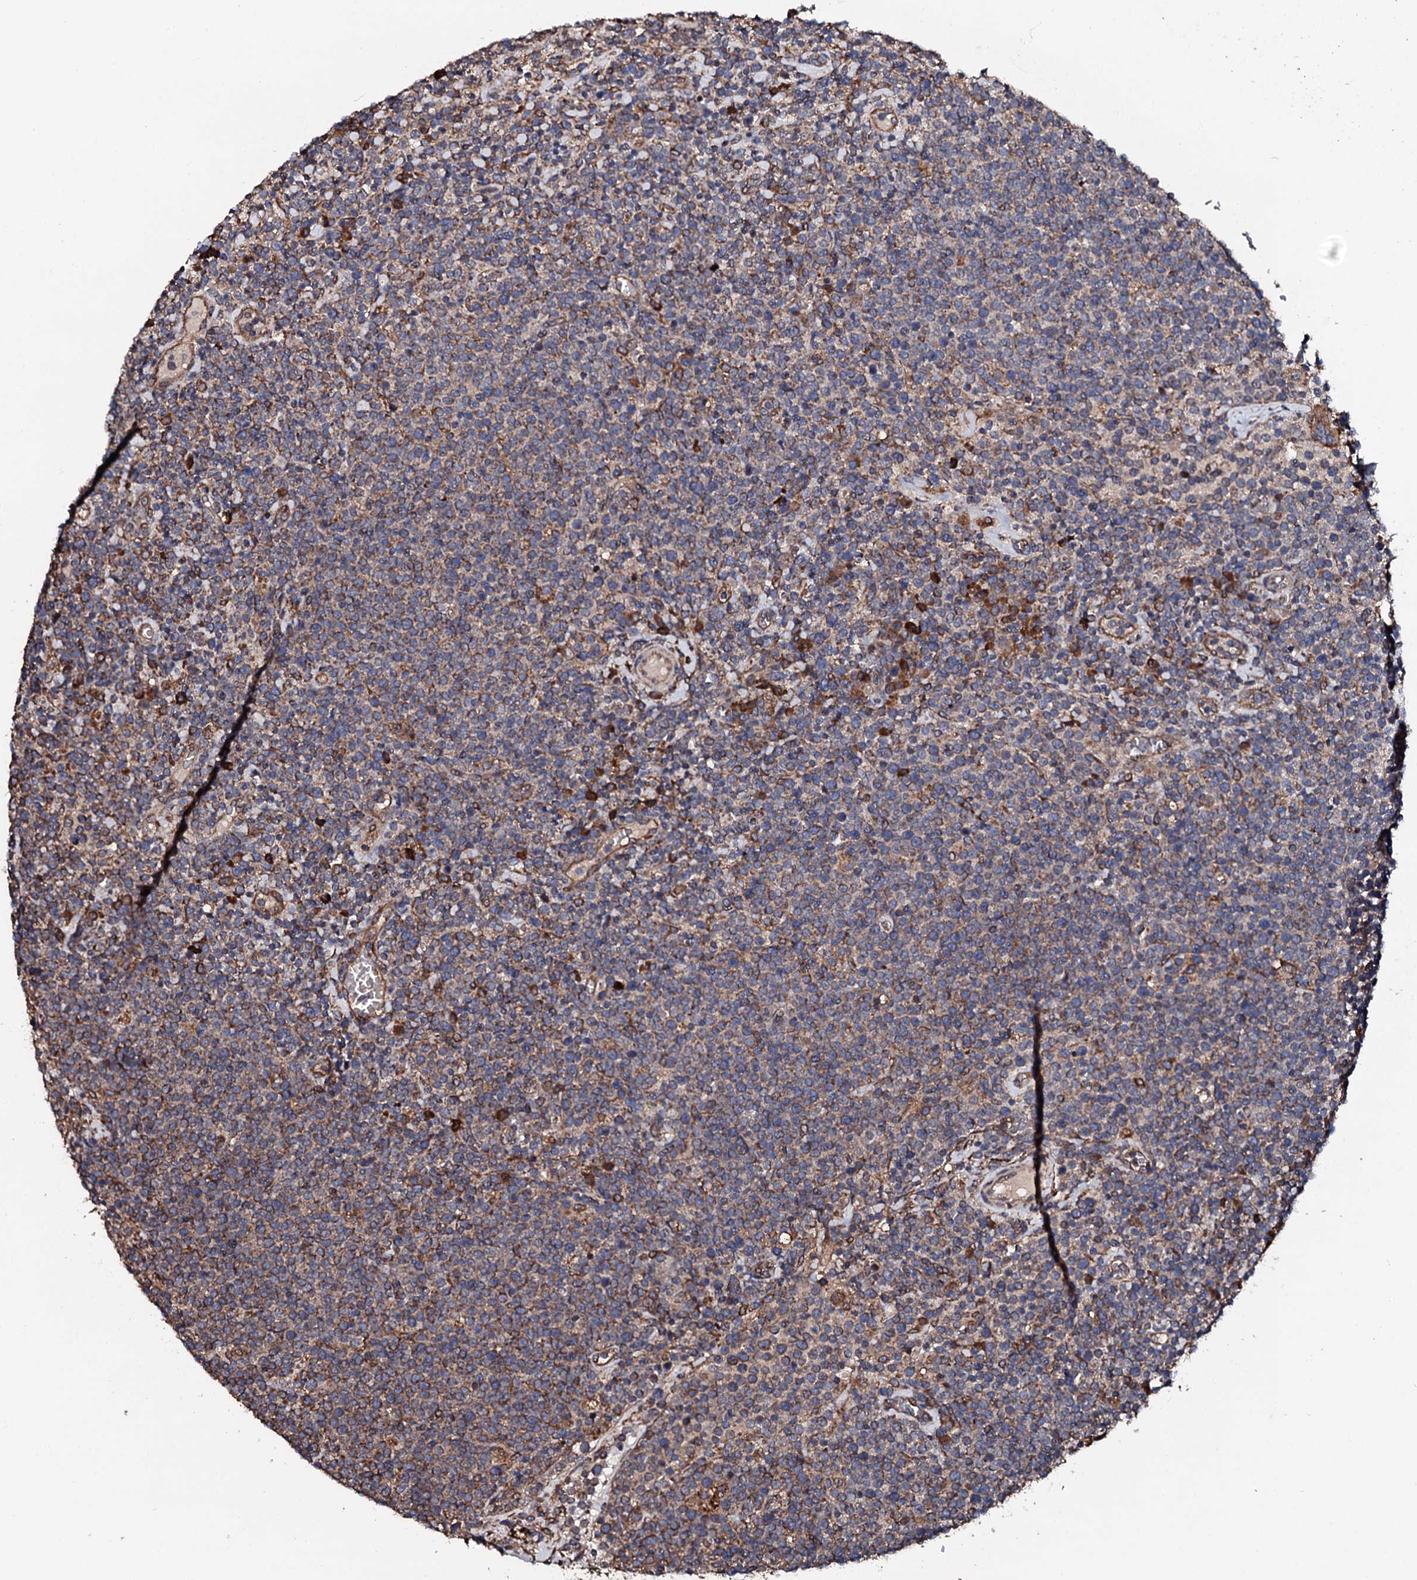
{"staining": {"intensity": "moderate", "quantity": ">75%", "location": "cytoplasmic/membranous"}, "tissue": "lymphoma", "cell_type": "Tumor cells", "image_type": "cancer", "snomed": [{"axis": "morphology", "description": "Malignant lymphoma, non-Hodgkin's type, High grade"}, {"axis": "topography", "description": "Lymph node"}], "caption": "Human malignant lymphoma, non-Hodgkin's type (high-grade) stained with a protein marker reveals moderate staining in tumor cells.", "gene": "CKAP5", "patient": {"sex": "male", "age": 61}}